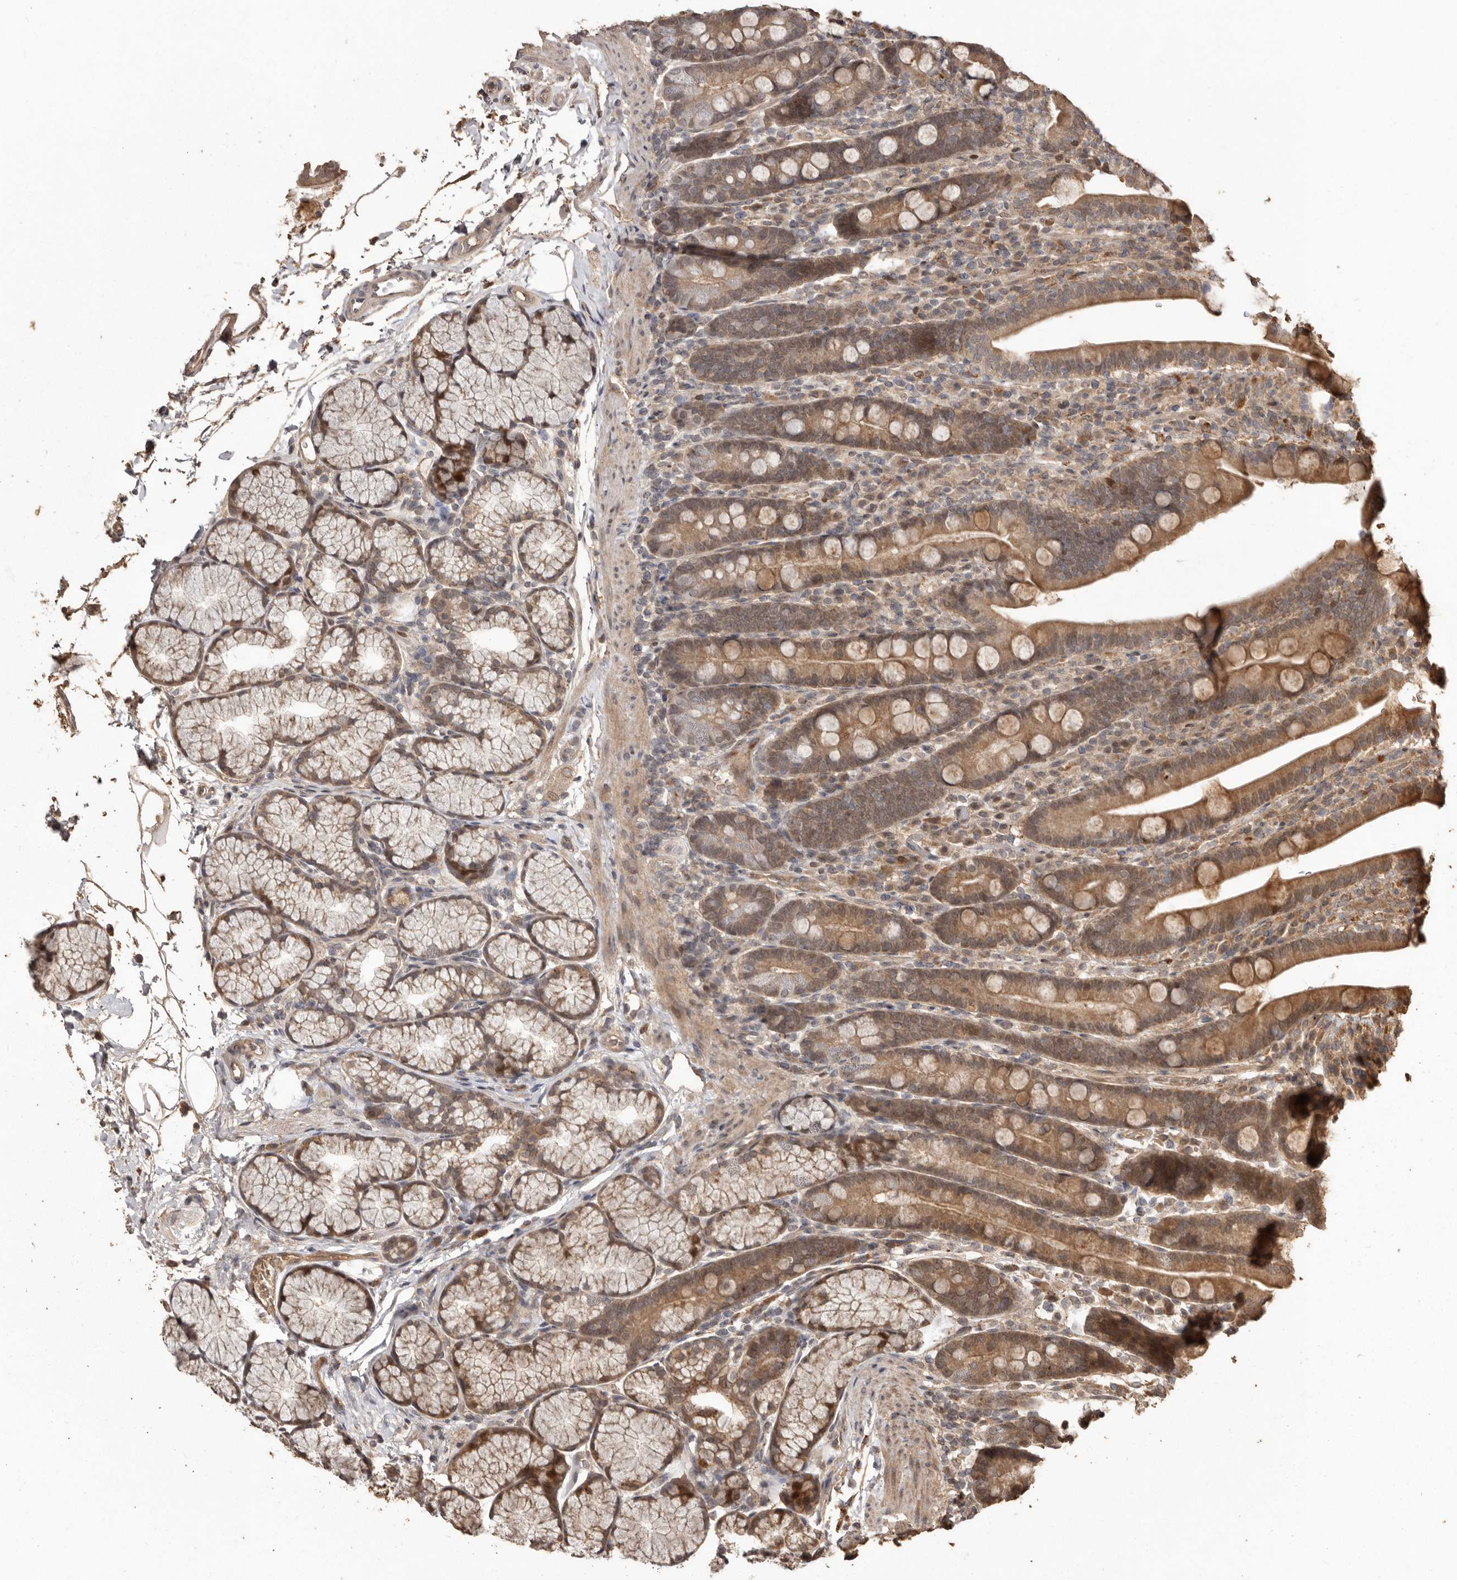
{"staining": {"intensity": "moderate", "quantity": "25%-75%", "location": "cytoplasmic/membranous"}, "tissue": "duodenum", "cell_type": "Glandular cells", "image_type": "normal", "snomed": [{"axis": "morphology", "description": "Normal tissue, NOS"}, {"axis": "topography", "description": "Duodenum"}], "caption": "Human duodenum stained for a protein (brown) demonstrates moderate cytoplasmic/membranous positive staining in approximately 25%-75% of glandular cells.", "gene": "NUP43", "patient": {"sex": "male", "age": 35}}